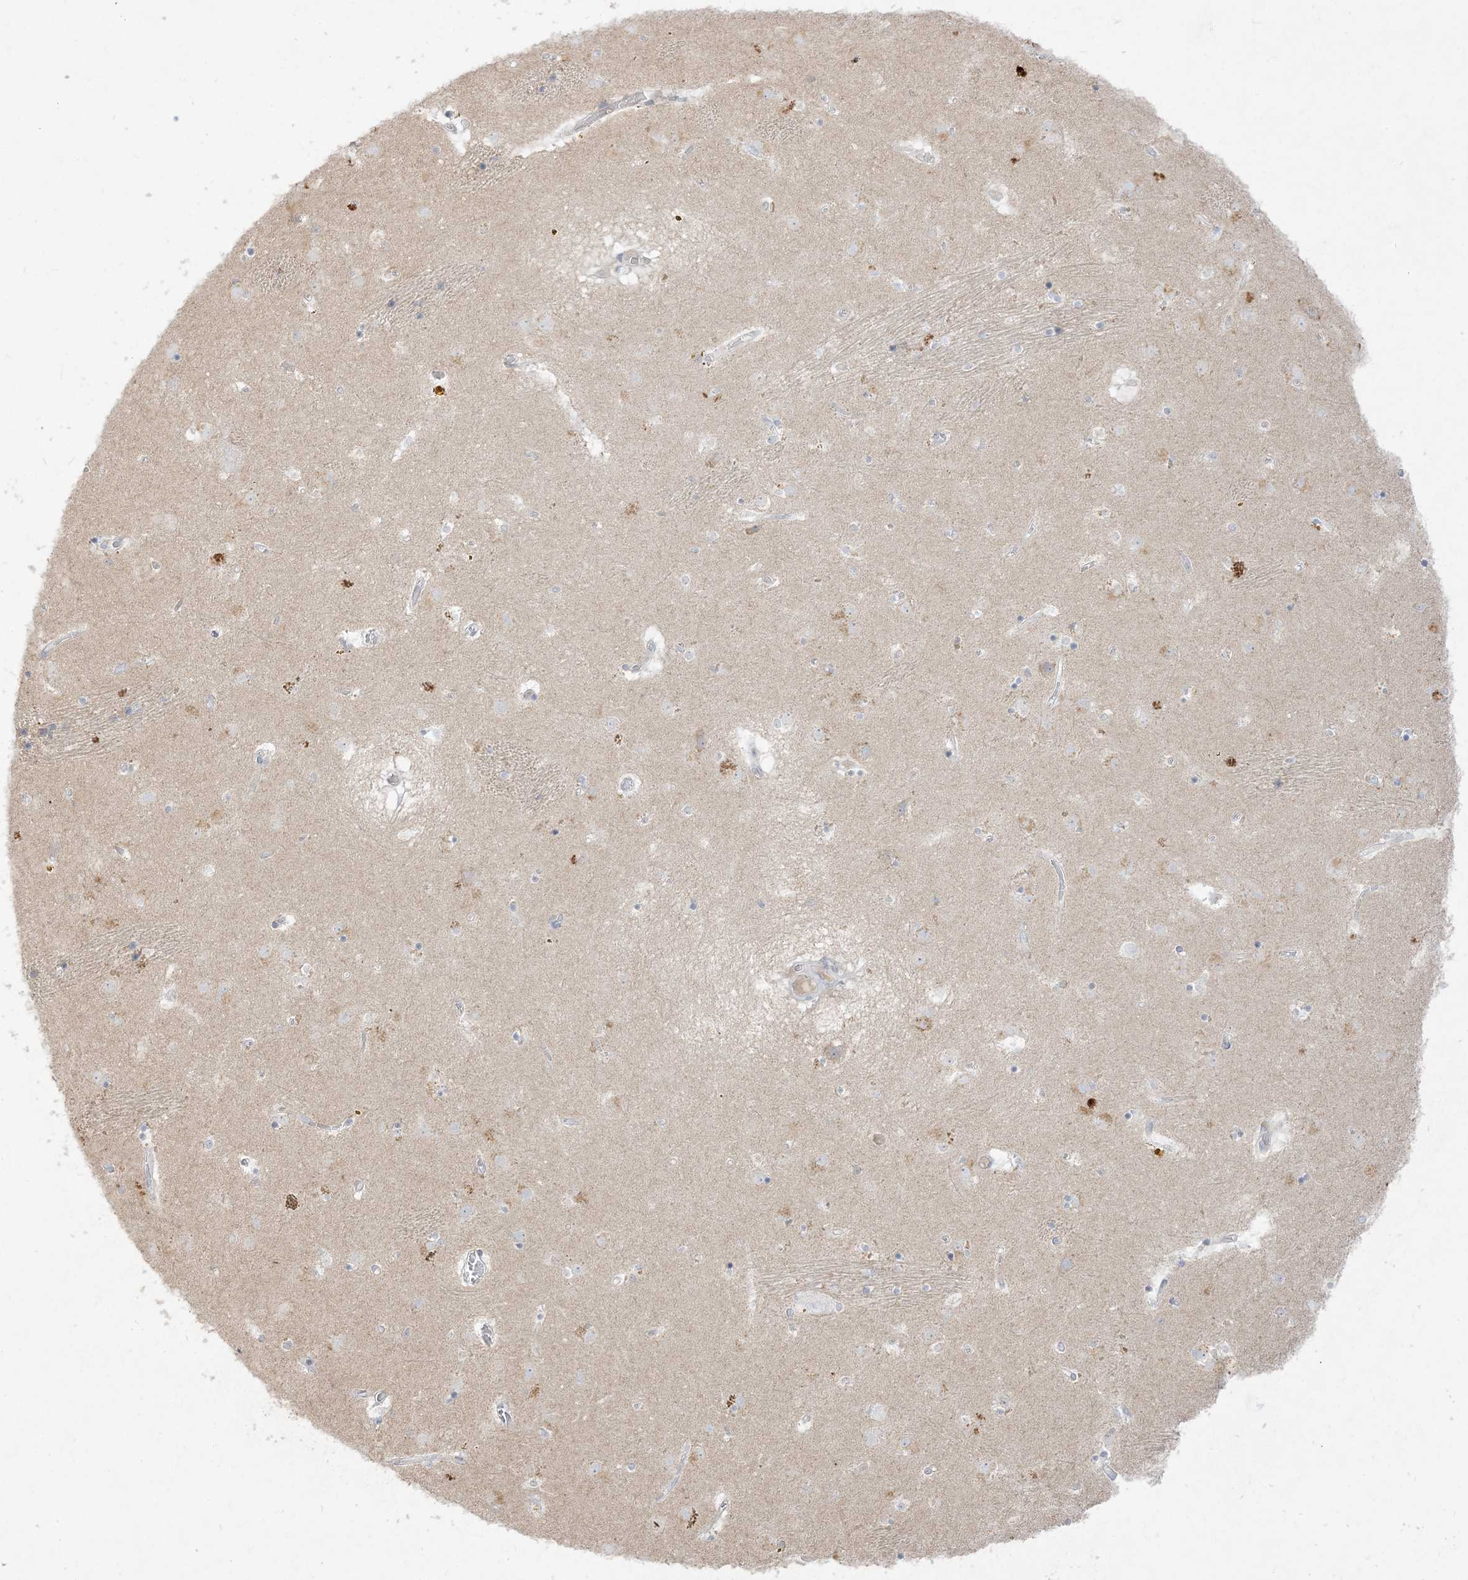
{"staining": {"intensity": "negative", "quantity": "none", "location": "none"}, "tissue": "caudate", "cell_type": "Glial cells", "image_type": "normal", "snomed": [{"axis": "morphology", "description": "Normal tissue, NOS"}, {"axis": "topography", "description": "Lateral ventricle wall"}], "caption": "An IHC image of benign caudate is shown. There is no staining in glial cells of caudate.", "gene": "LOXL3", "patient": {"sex": "male", "age": 70}}